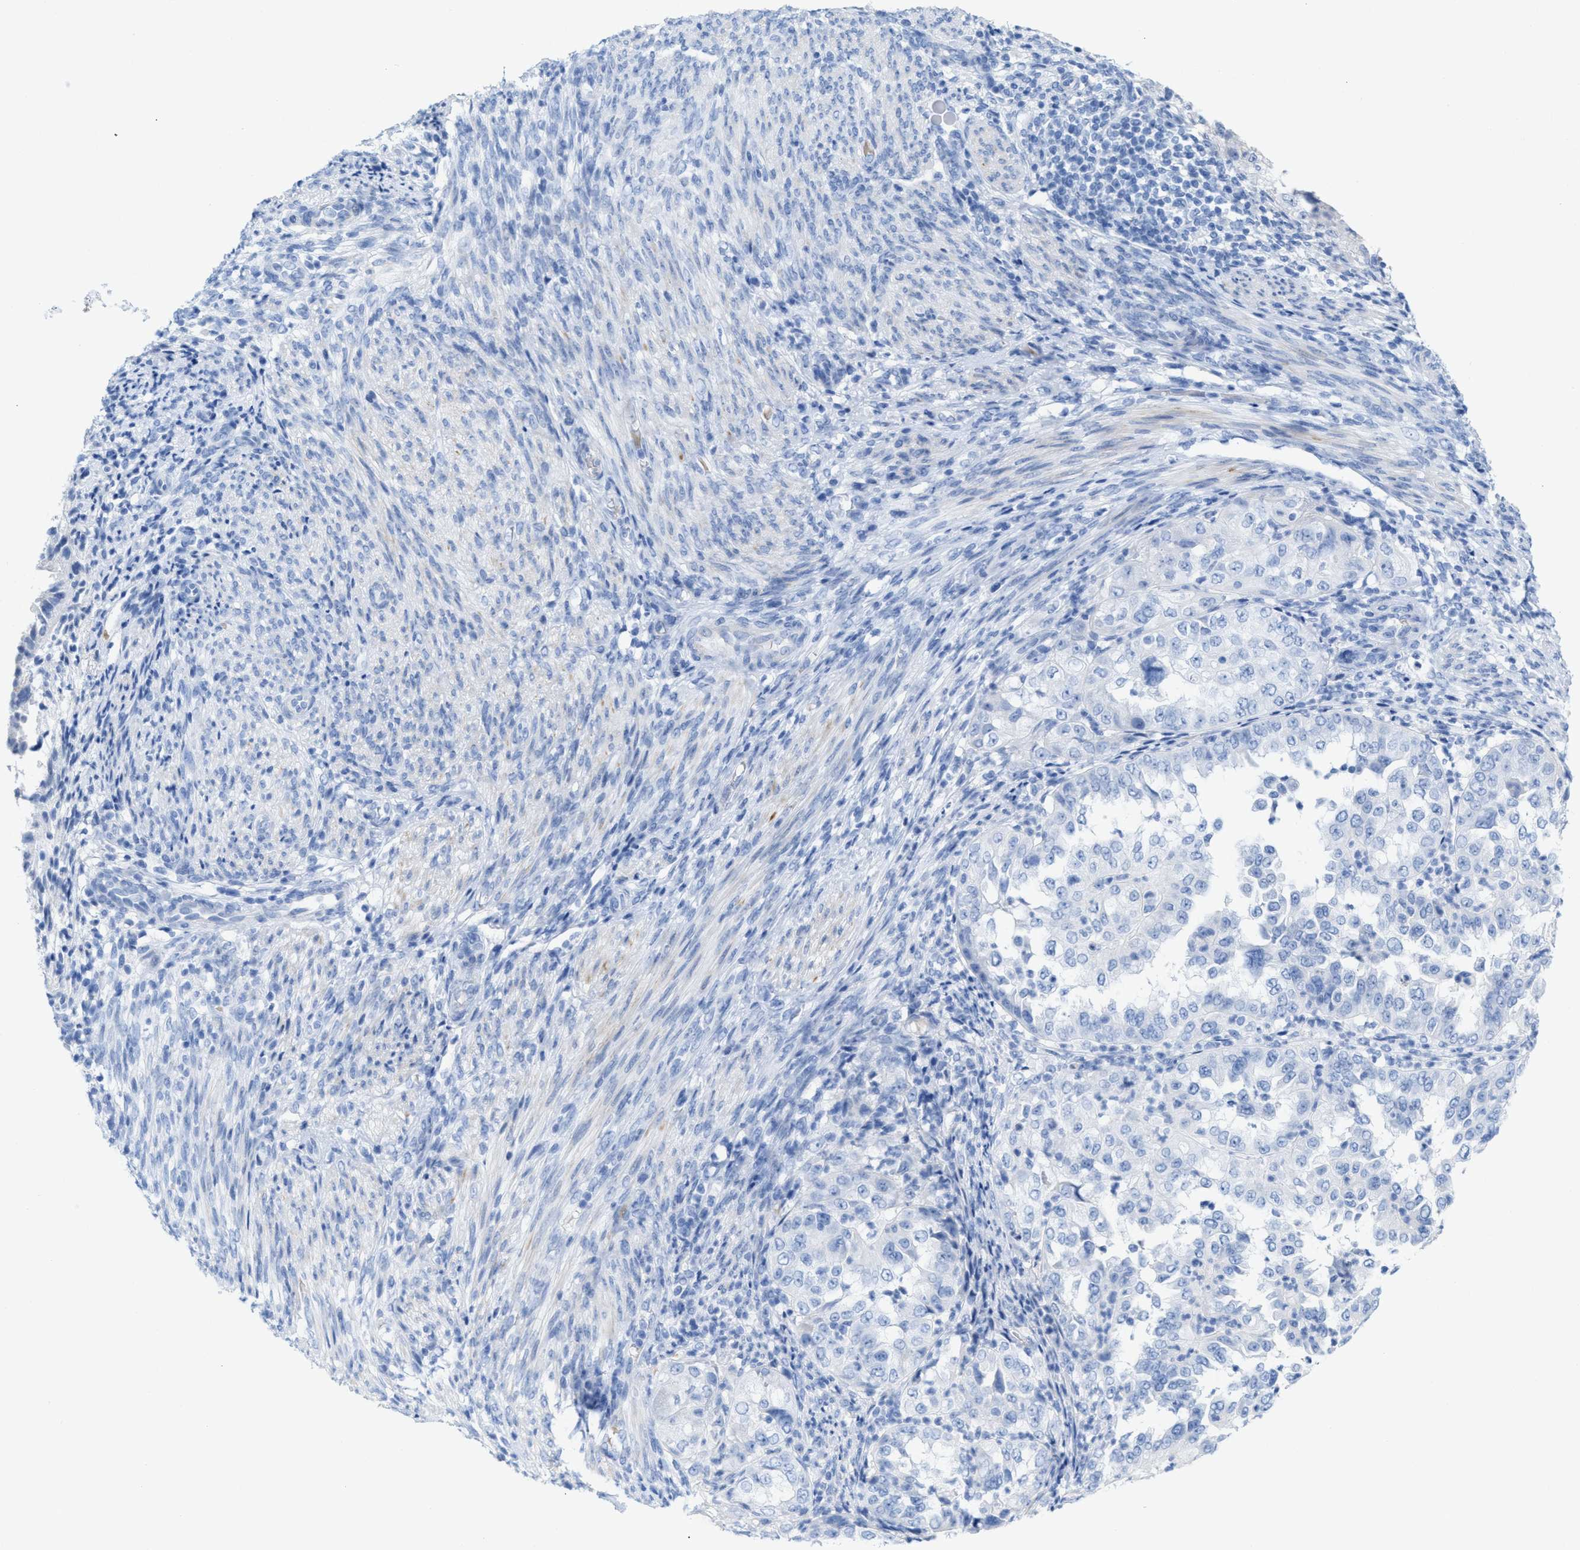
{"staining": {"intensity": "negative", "quantity": "none", "location": "none"}, "tissue": "endometrial cancer", "cell_type": "Tumor cells", "image_type": "cancer", "snomed": [{"axis": "morphology", "description": "Adenocarcinoma, NOS"}, {"axis": "topography", "description": "Endometrium"}], "caption": "A high-resolution photomicrograph shows IHC staining of endometrial cancer, which displays no significant staining in tumor cells. (DAB (3,3'-diaminobenzidine) immunohistochemistry visualized using brightfield microscopy, high magnification).", "gene": "ANKFN1", "patient": {"sex": "female", "age": 85}}